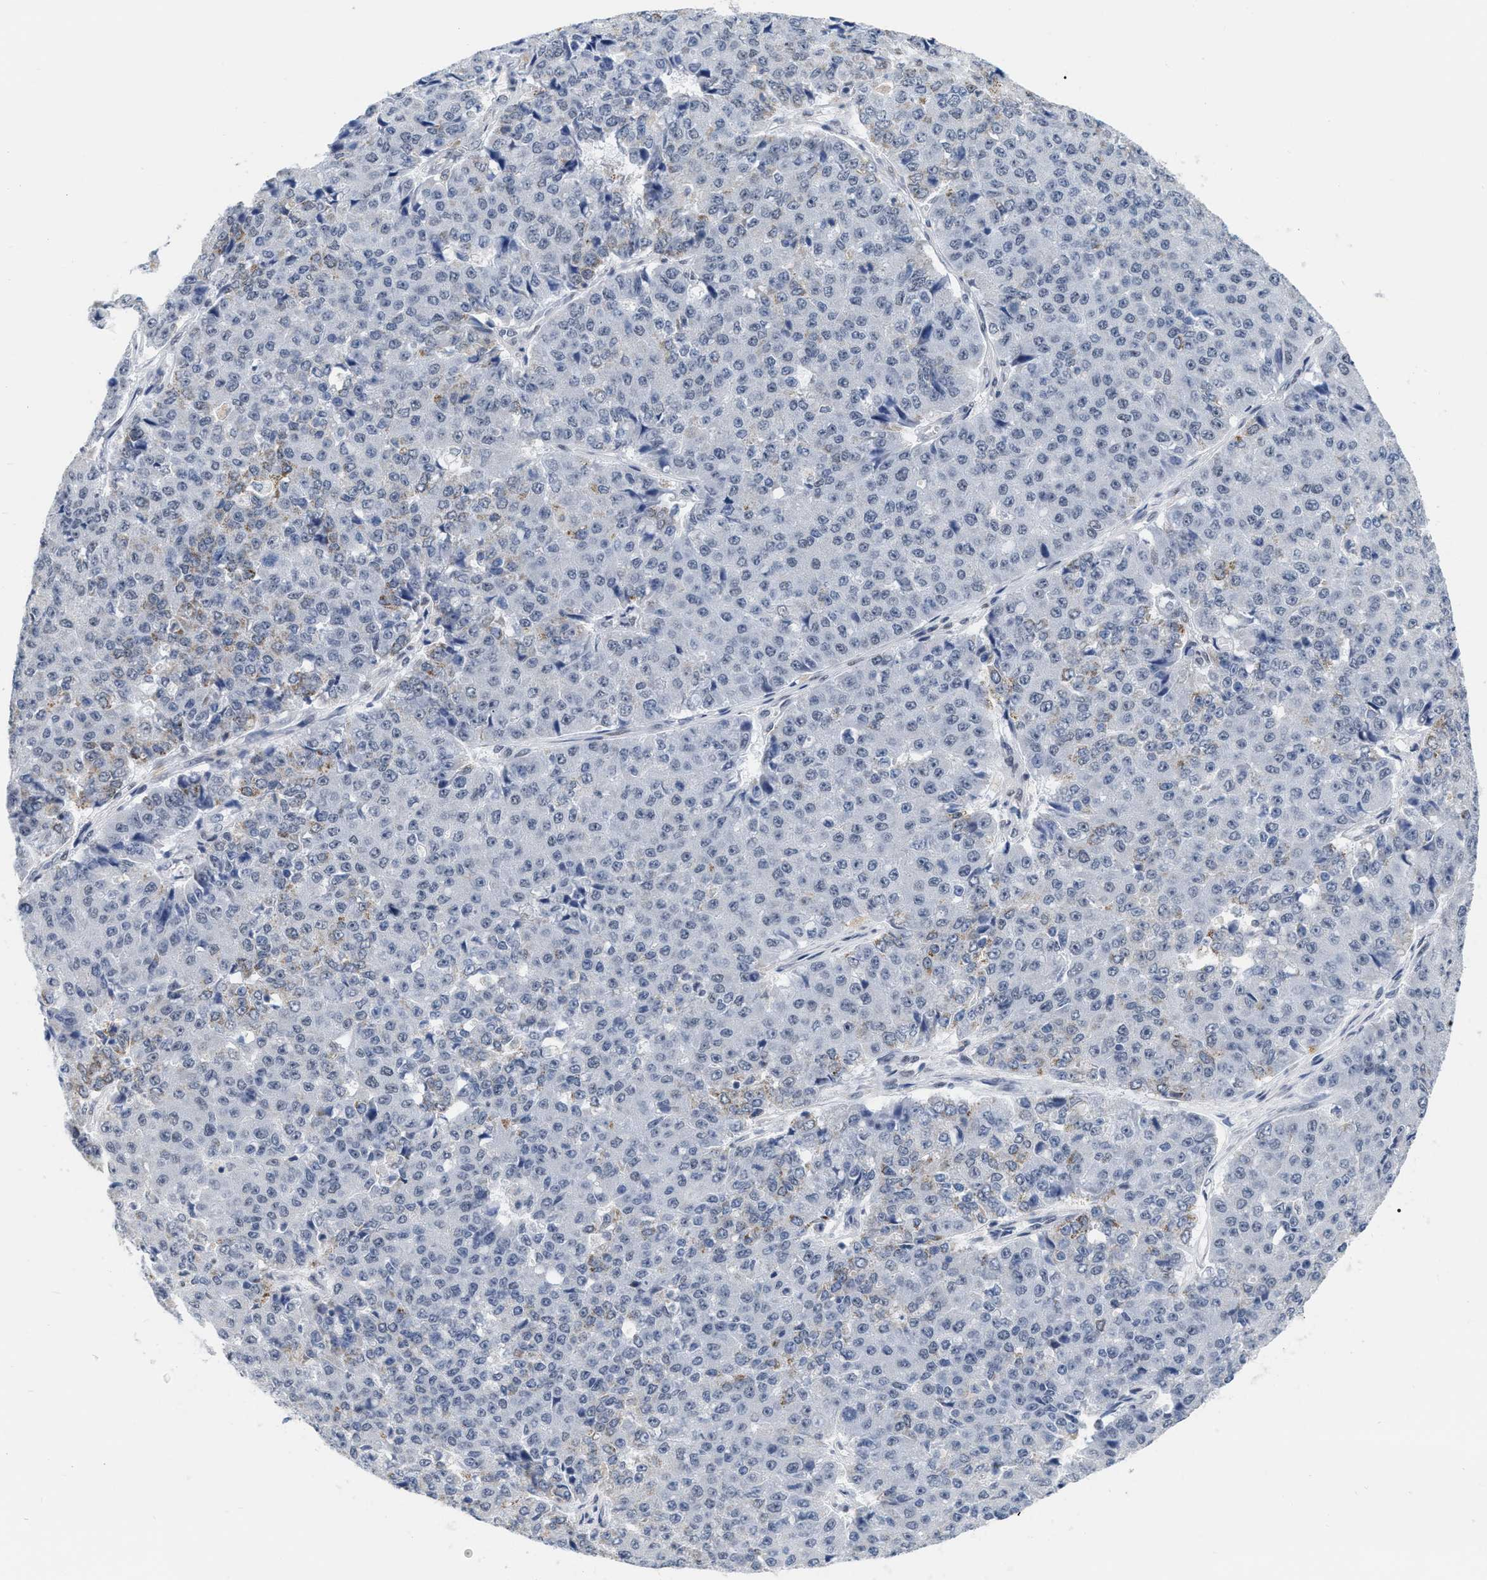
{"staining": {"intensity": "negative", "quantity": "none", "location": "none"}, "tissue": "pancreatic cancer", "cell_type": "Tumor cells", "image_type": "cancer", "snomed": [{"axis": "morphology", "description": "Adenocarcinoma, NOS"}, {"axis": "topography", "description": "Pancreas"}], "caption": "This is an immunohistochemistry micrograph of pancreatic cancer (adenocarcinoma). There is no positivity in tumor cells.", "gene": "XIRP1", "patient": {"sex": "male", "age": 50}}